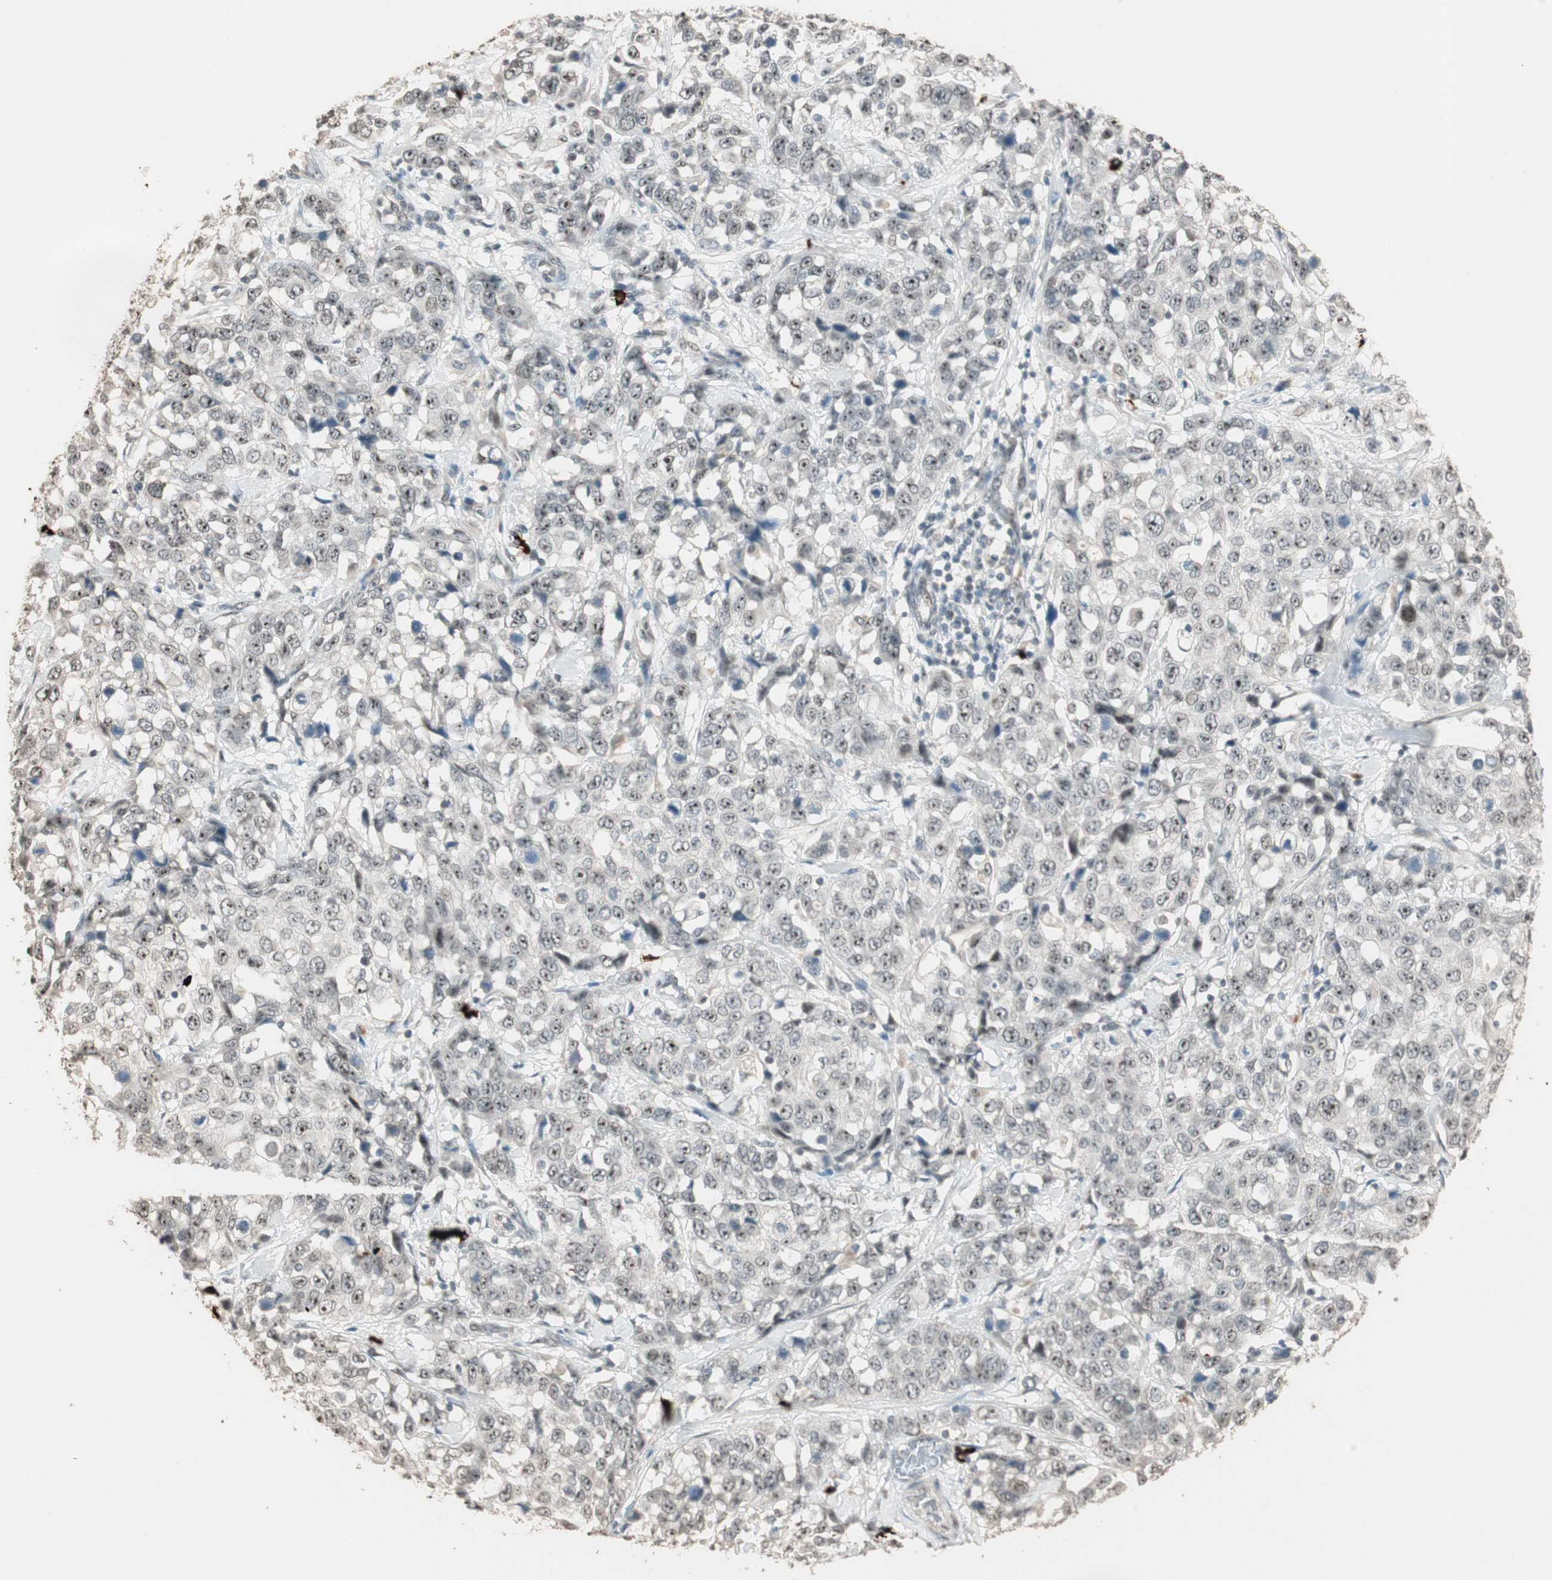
{"staining": {"intensity": "weak", "quantity": ">75%", "location": "nuclear"}, "tissue": "stomach cancer", "cell_type": "Tumor cells", "image_type": "cancer", "snomed": [{"axis": "morphology", "description": "Normal tissue, NOS"}, {"axis": "morphology", "description": "Adenocarcinoma, NOS"}, {"axis": "topography", "description": "Stomach"}], "caption": "About >75% of tumor cells in human stomach adenocarcinoma demonstrate weak nuclear protein staining as visualized by brown immunohistochemical staining.", "gene": "ETV4", "patient": {"sex": "male", "age": 48}}